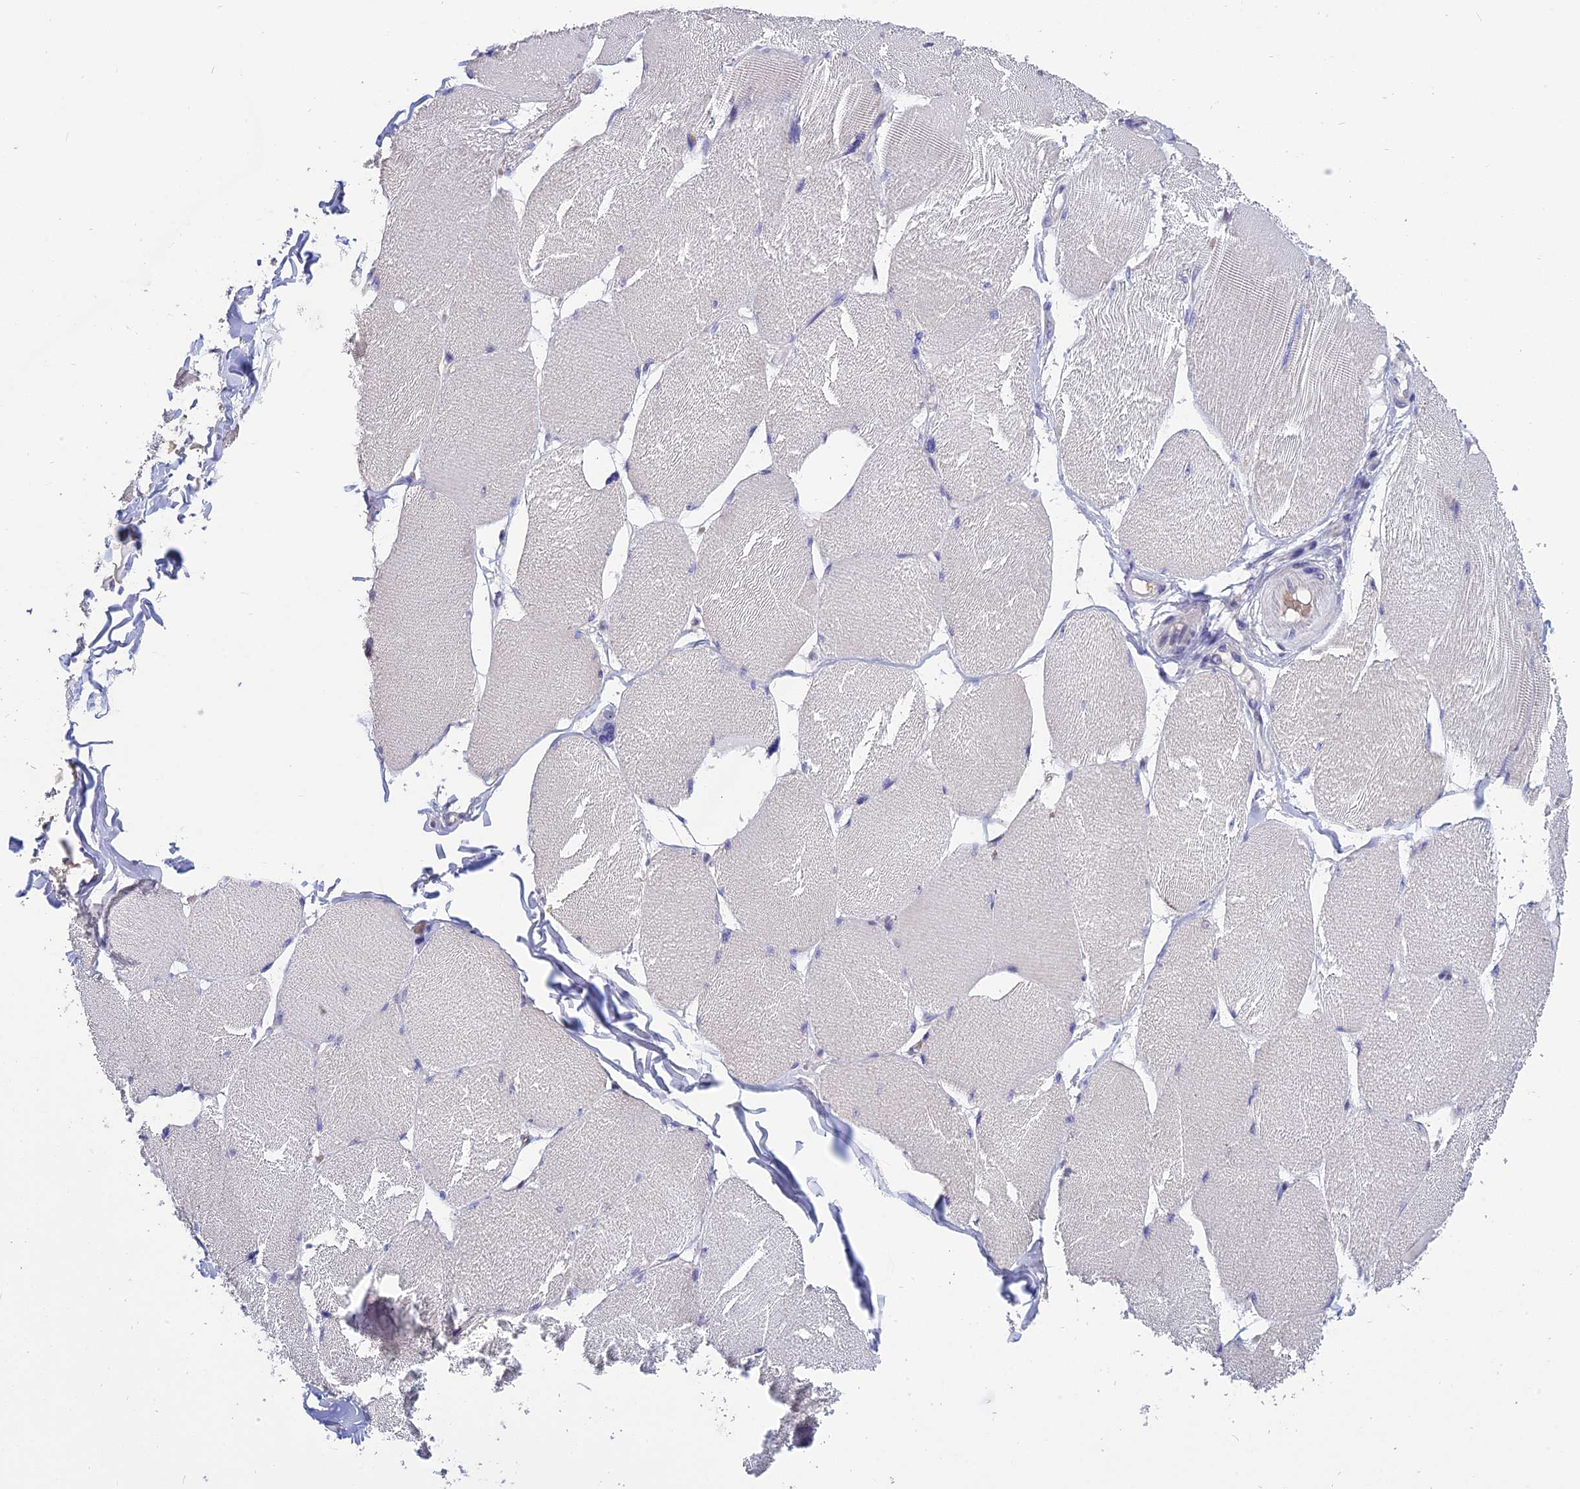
{"staining": {"intensity": "negative", "quantity": "none", "location": "none"}, "tissue": "skeletal muscle", "cell_type": "Myocytes", "image_type": "normal", "snomed": [{"axis": "morphology", "description": "Normal tissue, NOS"}, {"axis": "topography", "description": "Skin"}, {"axis": "topography", "description": "Skeletal muscle"}], "caption": "Myocytes are negative for brown protein staining in benign skeletal muscle. Nuclei are stained in blue.", "gene": "KNOP1", "patient": {"sex": "male", "age": 83}}